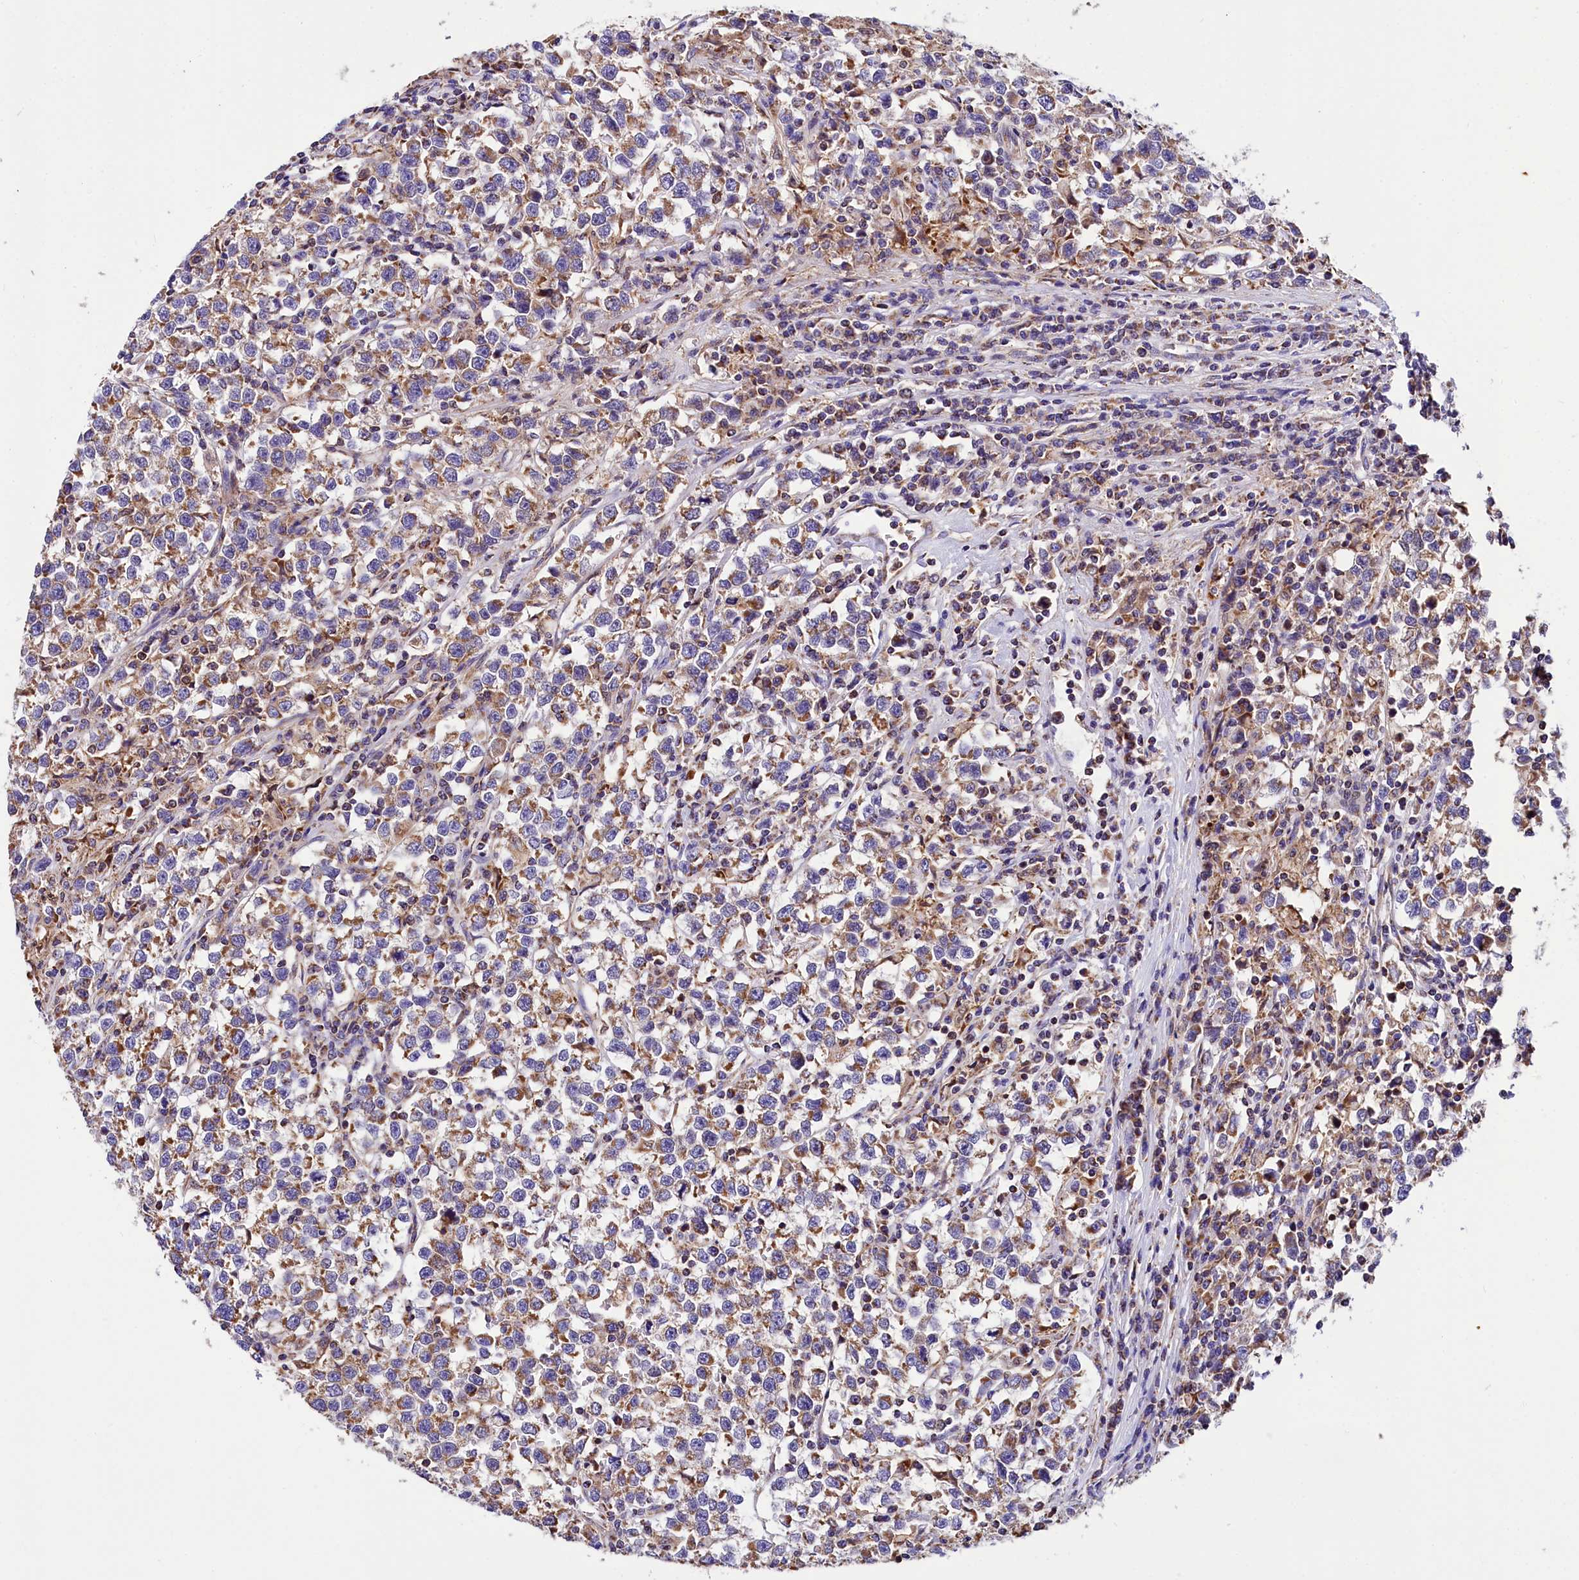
{"staining": {"intensity": "moderate", "quantity": "25%-75%", "location": "cytoplasmic/membranous"}, "tissue": "testis cancer", "cell_type": "Tumor cells", "image_type": "cancer", "snomed": [{"axis": "morphology", "description": "Normal tissue, NOS"}, {"axis": "morphology", "description": "Seminoma, NOS"}, {"axis": "topography", "description": "Testis"}], "caption": "The micrograph exhibits immunohistochemical staining of seminoma (testis). There is moderate cytoplasmic/membranous staining is identified in approximately 25%-75% of tumor cells.", "gene": "TASOR2", "patient": {"sex": "male", "age": 43}}